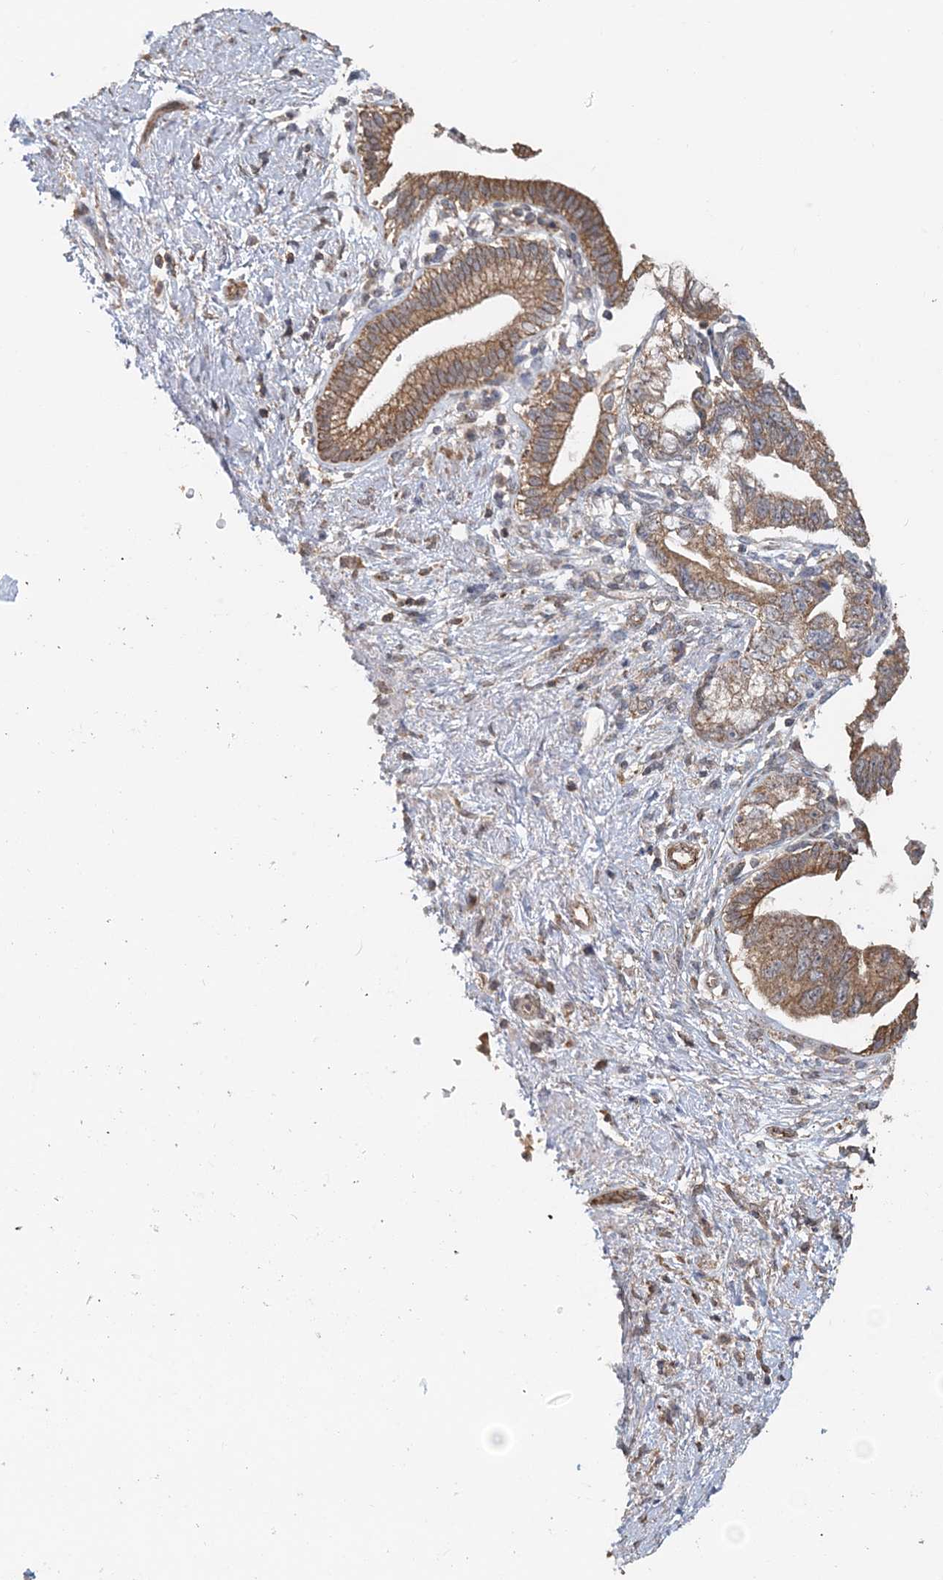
{"staining": {"intensity": "moderate", "quantity": ">75%", "location": "cytoplasmic/membranous"}, "tissue": "pancreatic cancer", "cell_type": "Tumor cells", "image_type": "cancer", "snomed": [{"axis": "morphology", "description": "Adenocarcinoma, NOS"}, {"axis": "topography", "description": "Pancreas"}], "caption": "Adenocarcinoma (pancreatic) stained with IHC demonstrates moderate cytoplasmic/membranous positivity in approximately >75% of tumor cells.", "gene": "FBXO38", "patient": {"sex": "female", "age": 73}}